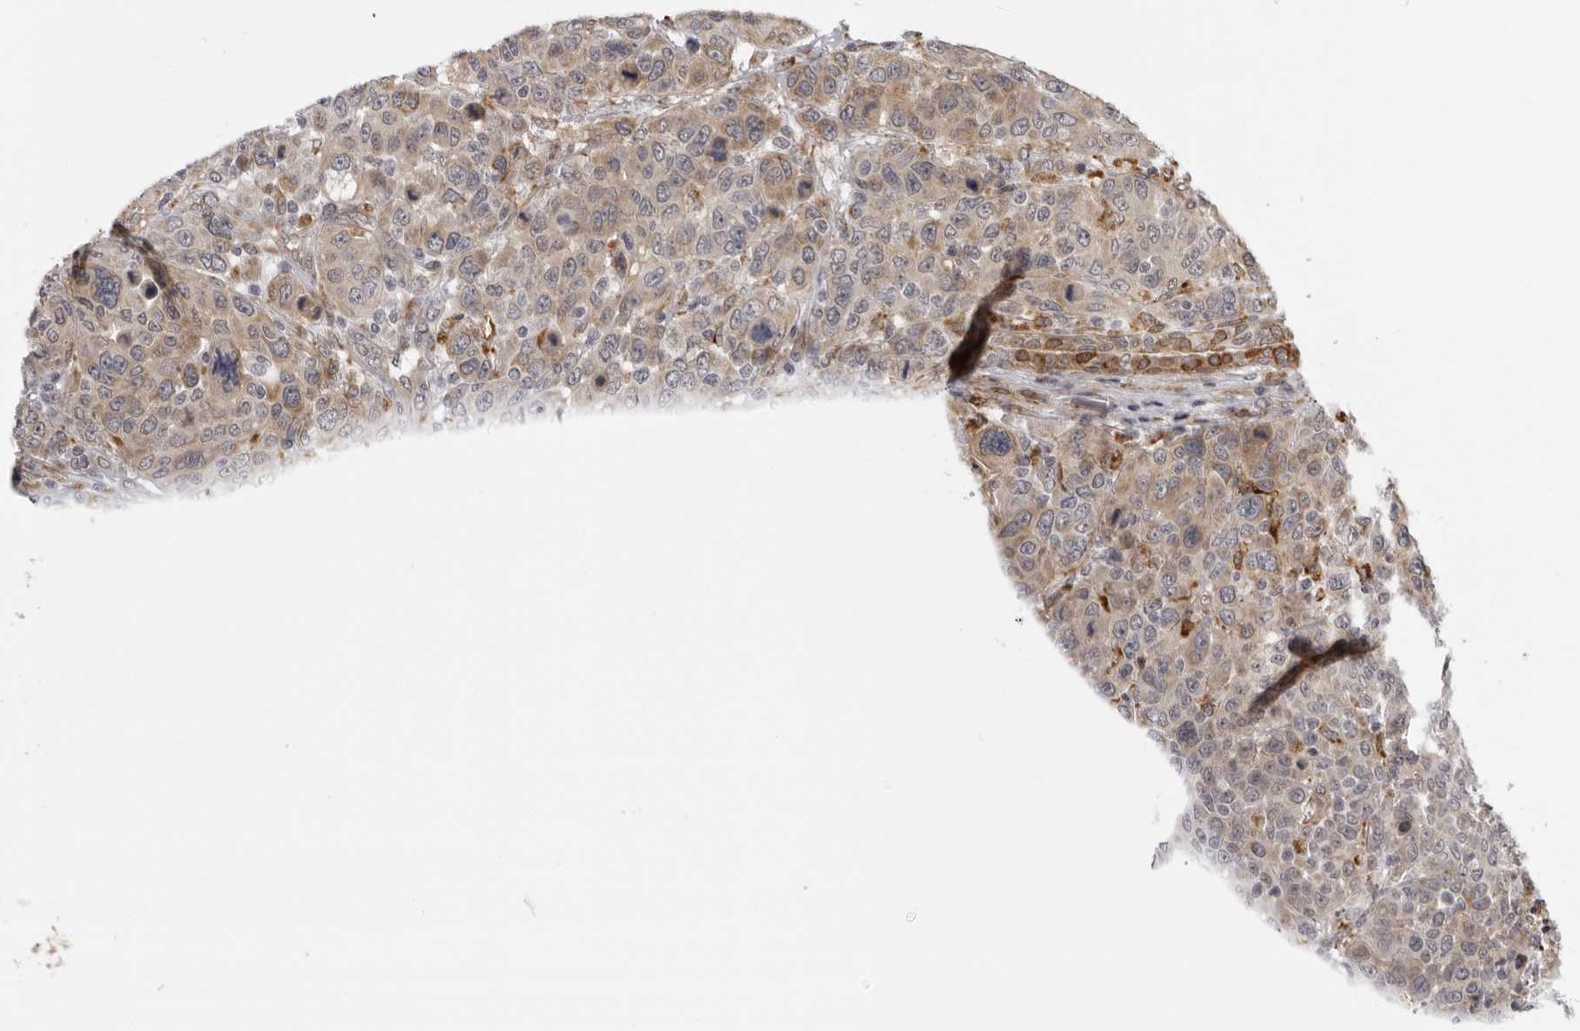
{"staining": {"intensity": "weak", "quantity": ">75%", "location": "cytoplasmic/membranous"}, "tissue": "breast cancer", "cell_type": "Tumor cells", "image_type": "cancer", "snomed": [{"axis": "morphology", "description": "Duct carcinoma"}, {"axis": "topography", "description": "Breast"}], "caption": "DAB (3,3'-diaminobenzidine) immunohistochemical staining of invasive ductal carcinoma (breast) reveals weak cytoplasmic/membranous protein expression in about >75% of tumor cells.", "gene": "DNAH14", "patient": {"sex": "female", "age": 37}}